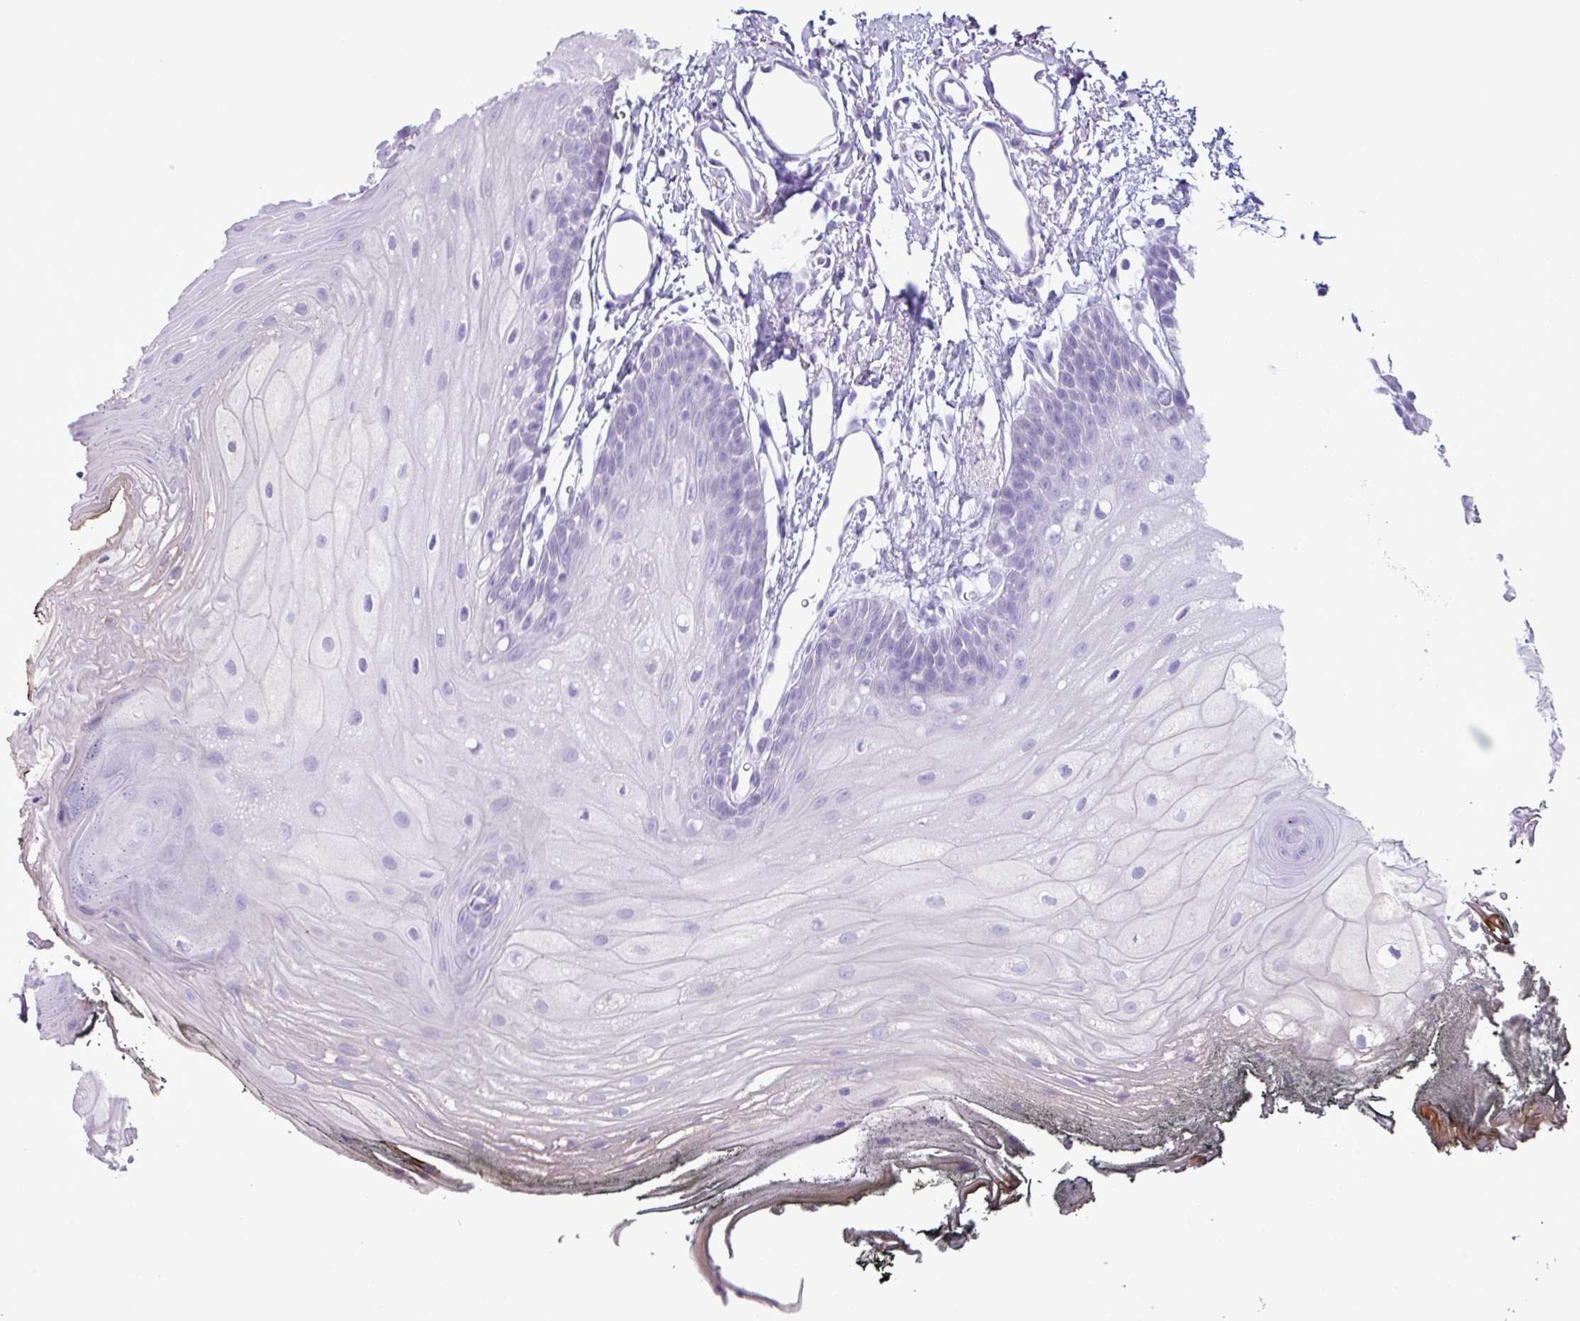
{"staining": {"intensity": "negative", "quantity": "none", "location": "none"}, "tissue": "oral mucosa", "cell_type": "Squamous epithelial cells", "image_type": "normal", "snomed": [{"axis": "morphology", "description": "Normal tissue, NOS"}, {"axis": "morphology", "description": "Squamous cell carcinoma, NOS"}, {"axis": "topography", "description": "Oral tissue"}, {"axis": "topography", "description": "Head-Neck"}], "caption": "Photomicrograph shows no protein staining in squamous epithelial cells of unremarkable oral mucosa. The staining was performed using DAB (3,3'-diaminobenzidine) to visualize the protein expression in brown, while the nuclei were stained in blue with hematoxylin (Magnification: 20x).", "gene": "AGO3", "patient": {"sex": "female", "age": 81}}